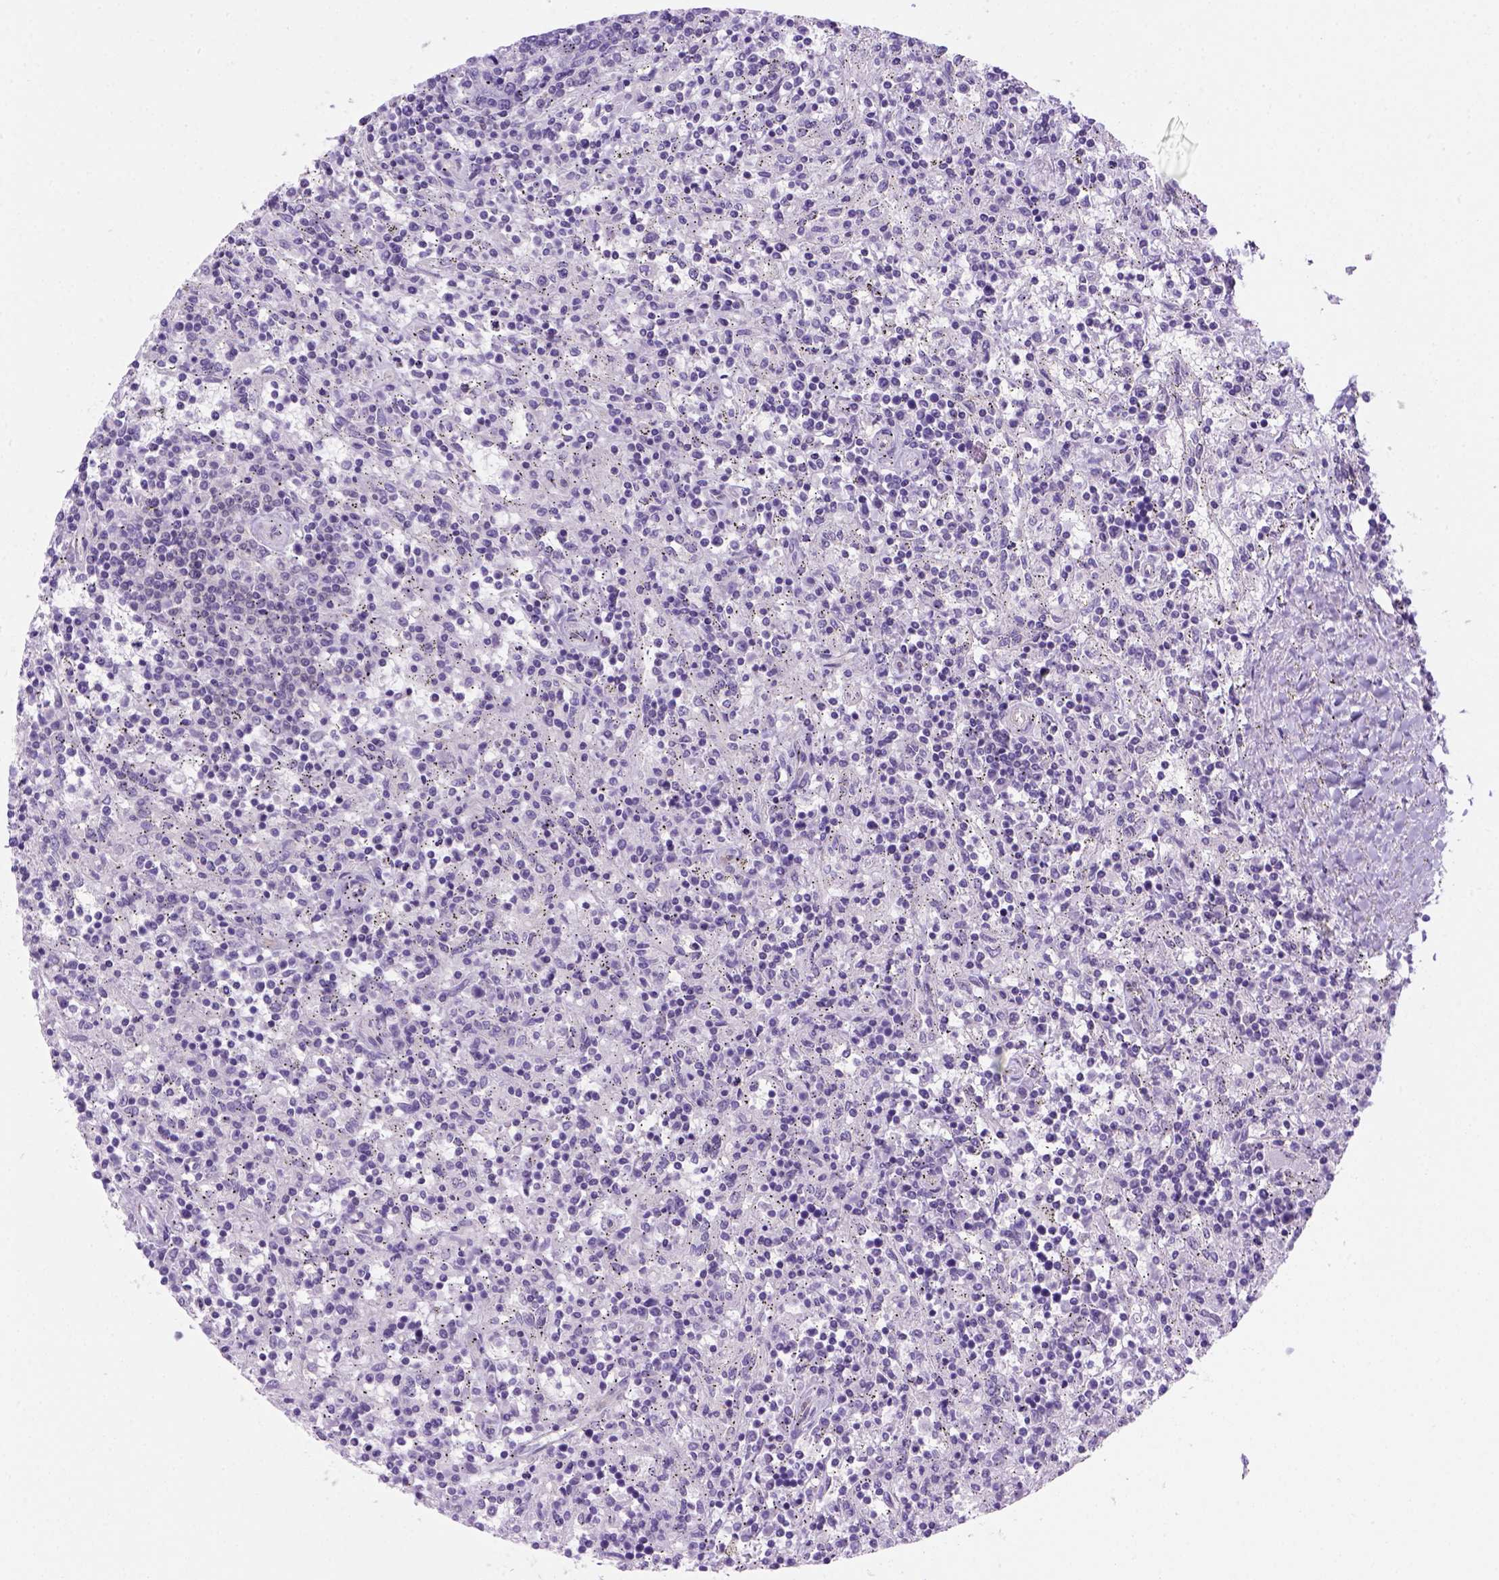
{"staining": {"intensity": "negative", "quantity": "none", "location": "none"}, "tissue": "lymphoma", "cell_type": "Tumor cells", "image_type": "cancer", "snomed": [{"axis": "morphology", "description": "Malignant lymphoma, non-Hodgkin's type, Low grade"}, {"axis": "topography", "description": "Spleen"}], "caption": "Immunohistochemistry of lymphoma exhibits no expression in tumor cells.", "gene": "MGMT", "patient": {"sex": "male", "age": 62}}